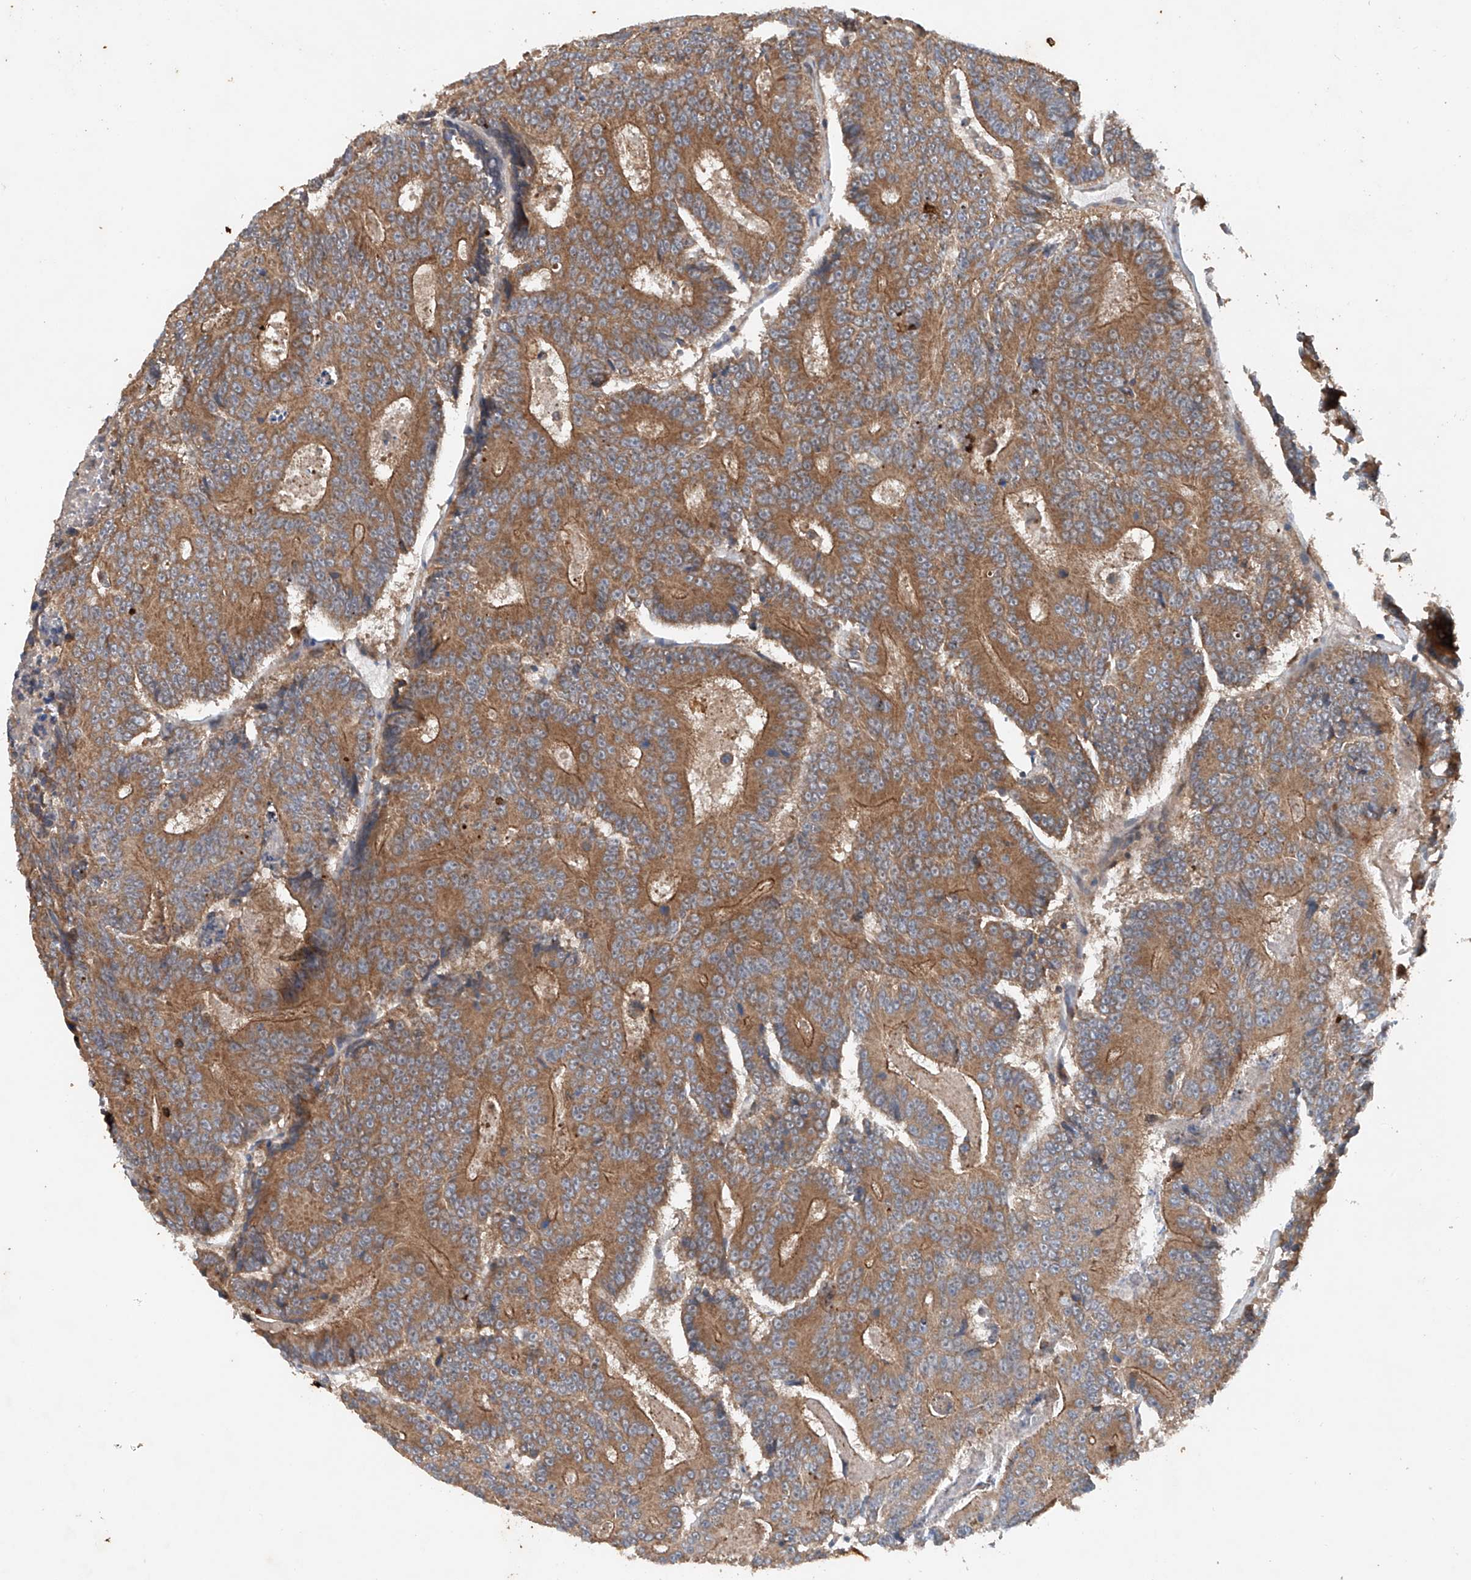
{"staining": {"intensity": "moderate", "quantity": ">75%", "location": "cytoplasmic/membranous"}, "tissue": "colorectal cancer", "cell_type": "Tumor cells", "image_type": "cancer", "snomed": [{"axis": "morphology", "description": "Adenocarcinoma, NOS"}, {"axis": "topography", "description": "Colon"}], "caption": "Protein expression analysis of colorectal cancer (adenocarcinoma) exhibits moderate cytoplasmic/membranous staining in approximately >75% of tumor cells.", "gene": "CEP85L", "patient": {"sex": "male", "age": 83}}